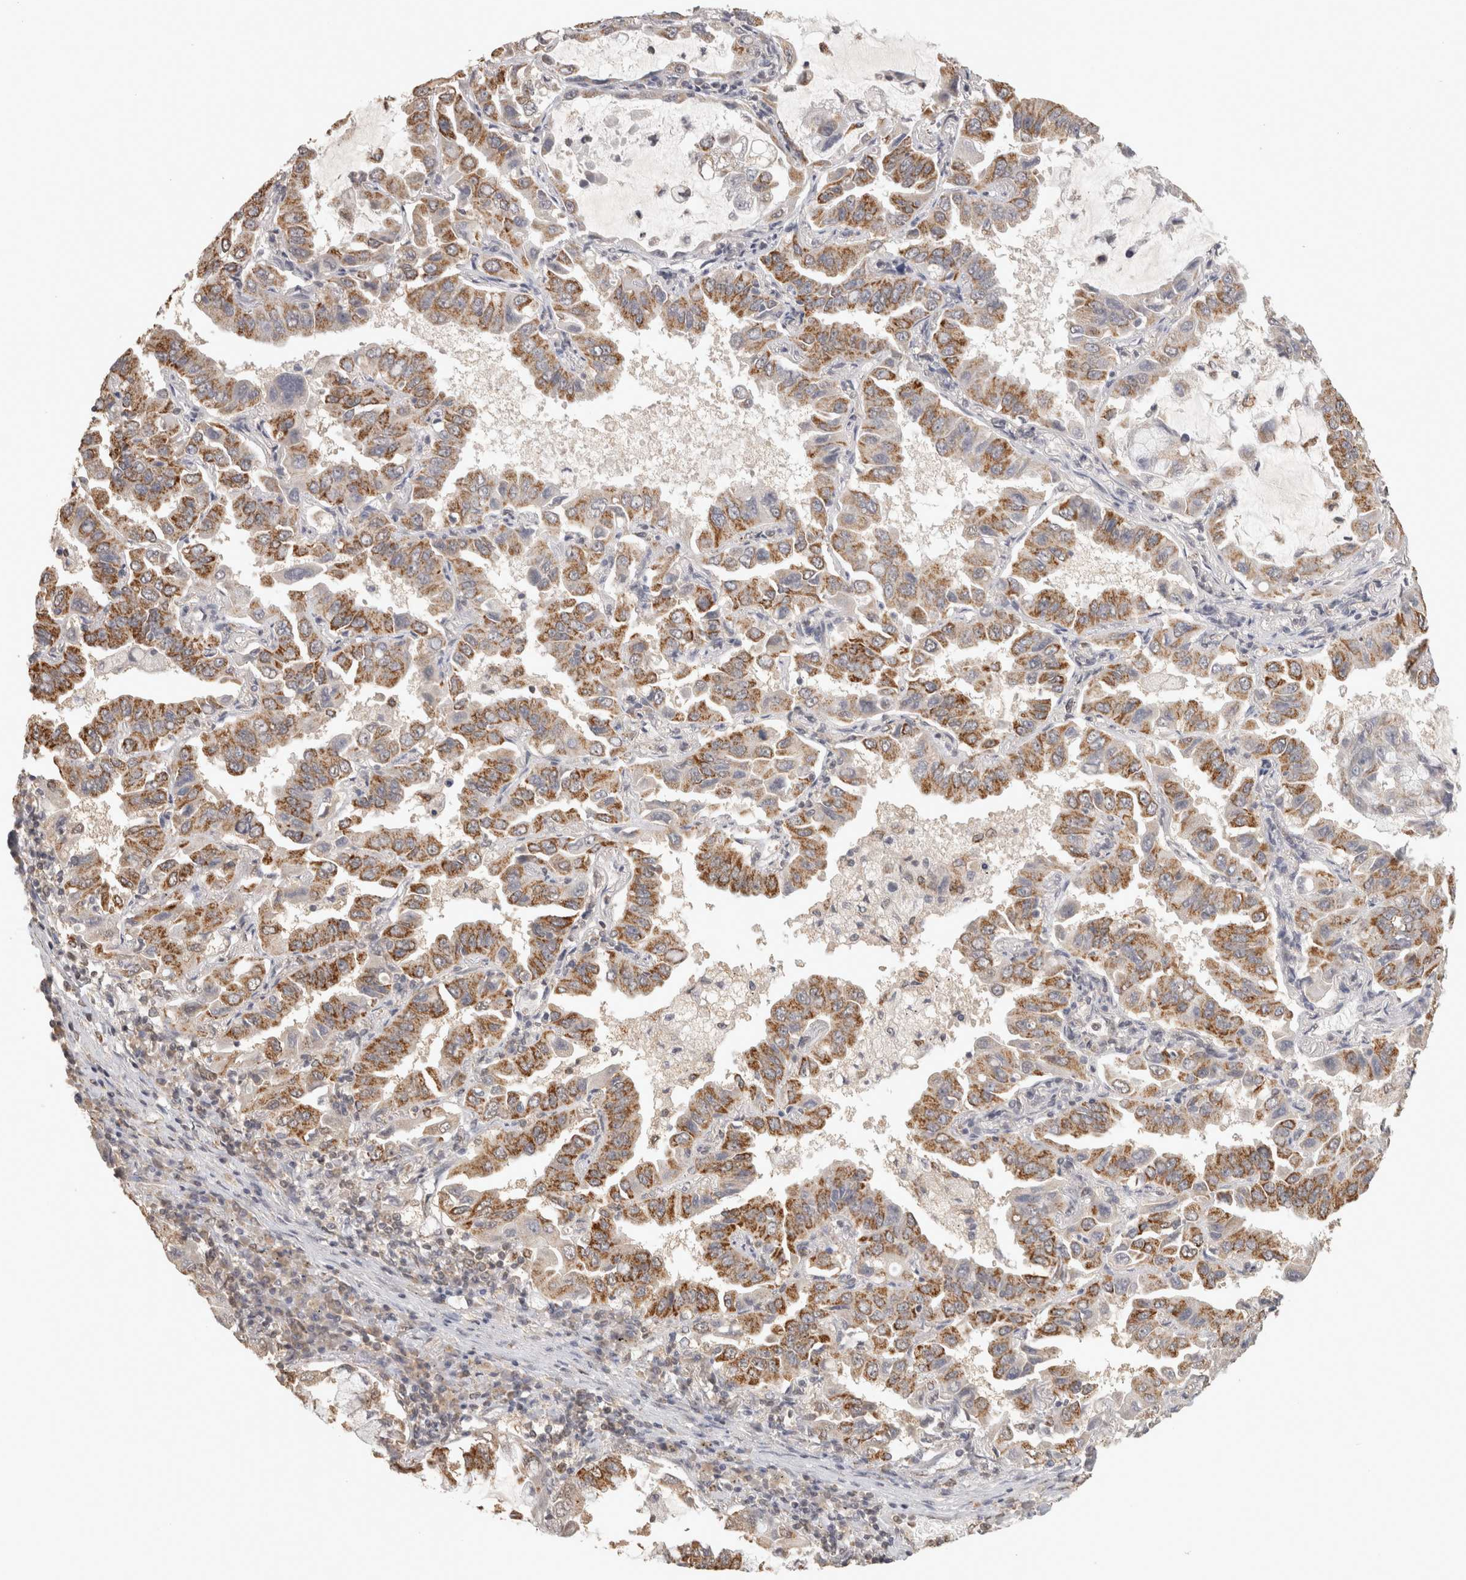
{"staining": {"intensity": "moderate", "quantity": ">75%", "location": "cytoplasmic/membranous"}, "tissue": "lung cancer", "cell_type": "Tumor cells", "image_type": "cancer", "snomed": [{"axis": "morphology", "description": "Adenocarcinoma, NOS"}, {"axis": "topography", "description": "Lung"}], "caption": "This histopathology image exhibits IHC staining of lung adenocarcinoma, with medium moderate cytoplasmic/membranous positivity in about >75% of tumor cells.", "gene": "BNIP3L", "patient": {"sex": "male", "age": 64}}